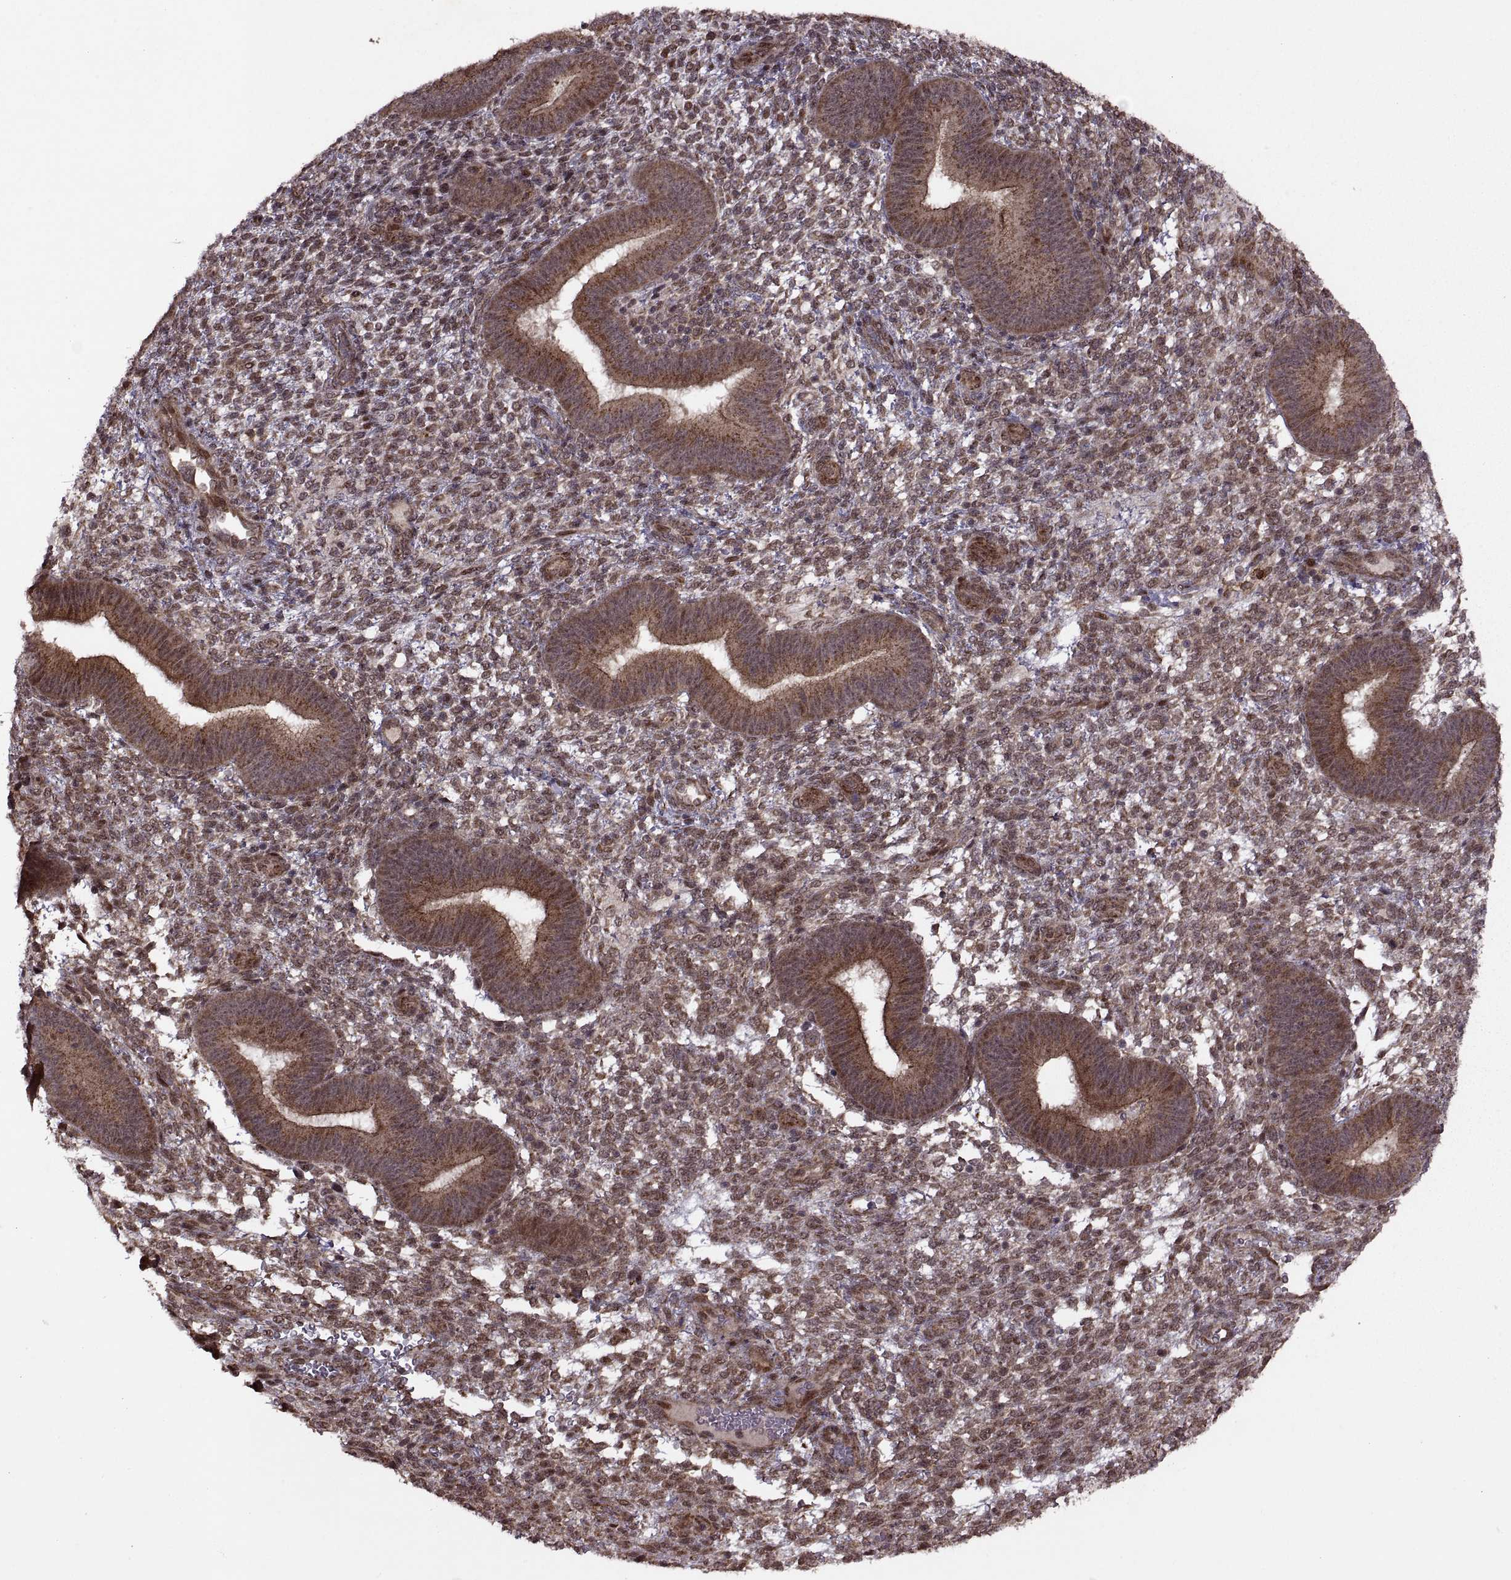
{"staining": {"intensity": "weak", "quantity": ">75%", "location": "cytoplasmic/membranous,nuclear"}, "tissue": "endometrium", "cell_type": "Cells in endometrial stroma", "image_type": "normal", "snomed": [{"axis": "morphology", "description": "Normal tissue, NOS"}, {"axis": "topography", "description": "Endometrium"}], "caption": "Protein expression analysis of benign endometrium shows weak cytoplasmic/membranous,nuclear staining in approximately >75% of cells in endometrial stroma. (Stains: DAB (3,3'-diaminobenzidine) in brown, nuclei in blue, Microscopy: brightfield microscopy at high magnification).", "gene": "PTOV1", "patient": {"sex": "female", "age": 39}}